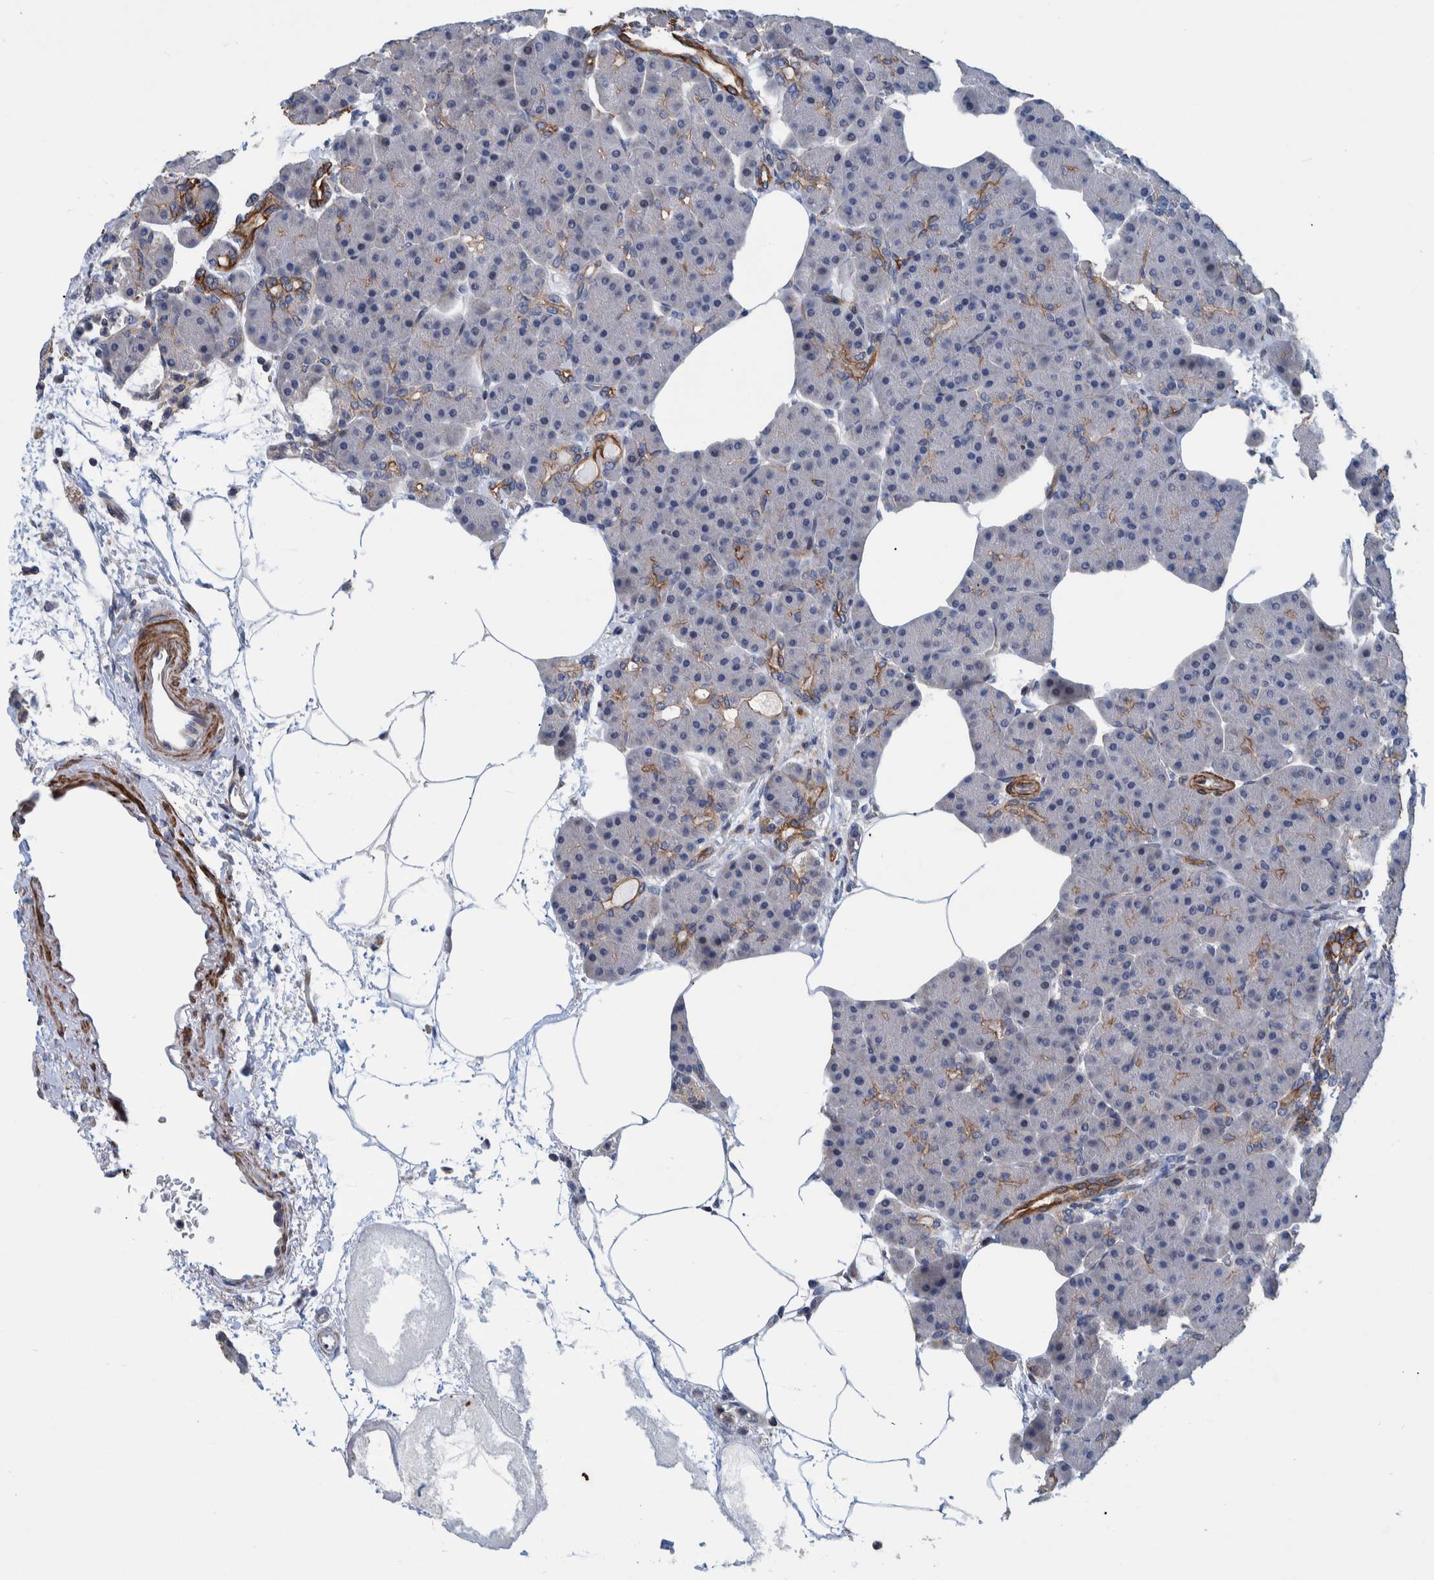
{"staining": {"intensity": "moderate", "quantity": "<25%", "location": "cytoplasmic/membranous"}, "tissue": "pancreas", "cell_type": "Exocrine glandular cells", "image_type": "normal", "snomed": [{"axis": "morphology", "description": "Normal tissue, NOS"}, {"axis": "topography", "description": "Pancreas"}], "caption": "Immunohistochemistry (IHC) photomicrograph of normal pancreas: pancreas stained using immunohistochemistry shows low levels of moderate protein expression localized specifically in the cytoplasmic/membranous of exocrine glandular cells, appearing as a cytoplasmic/membranous brown color.", "gene": "MKS1", "patient": {"sex": "female", "age": 70}}